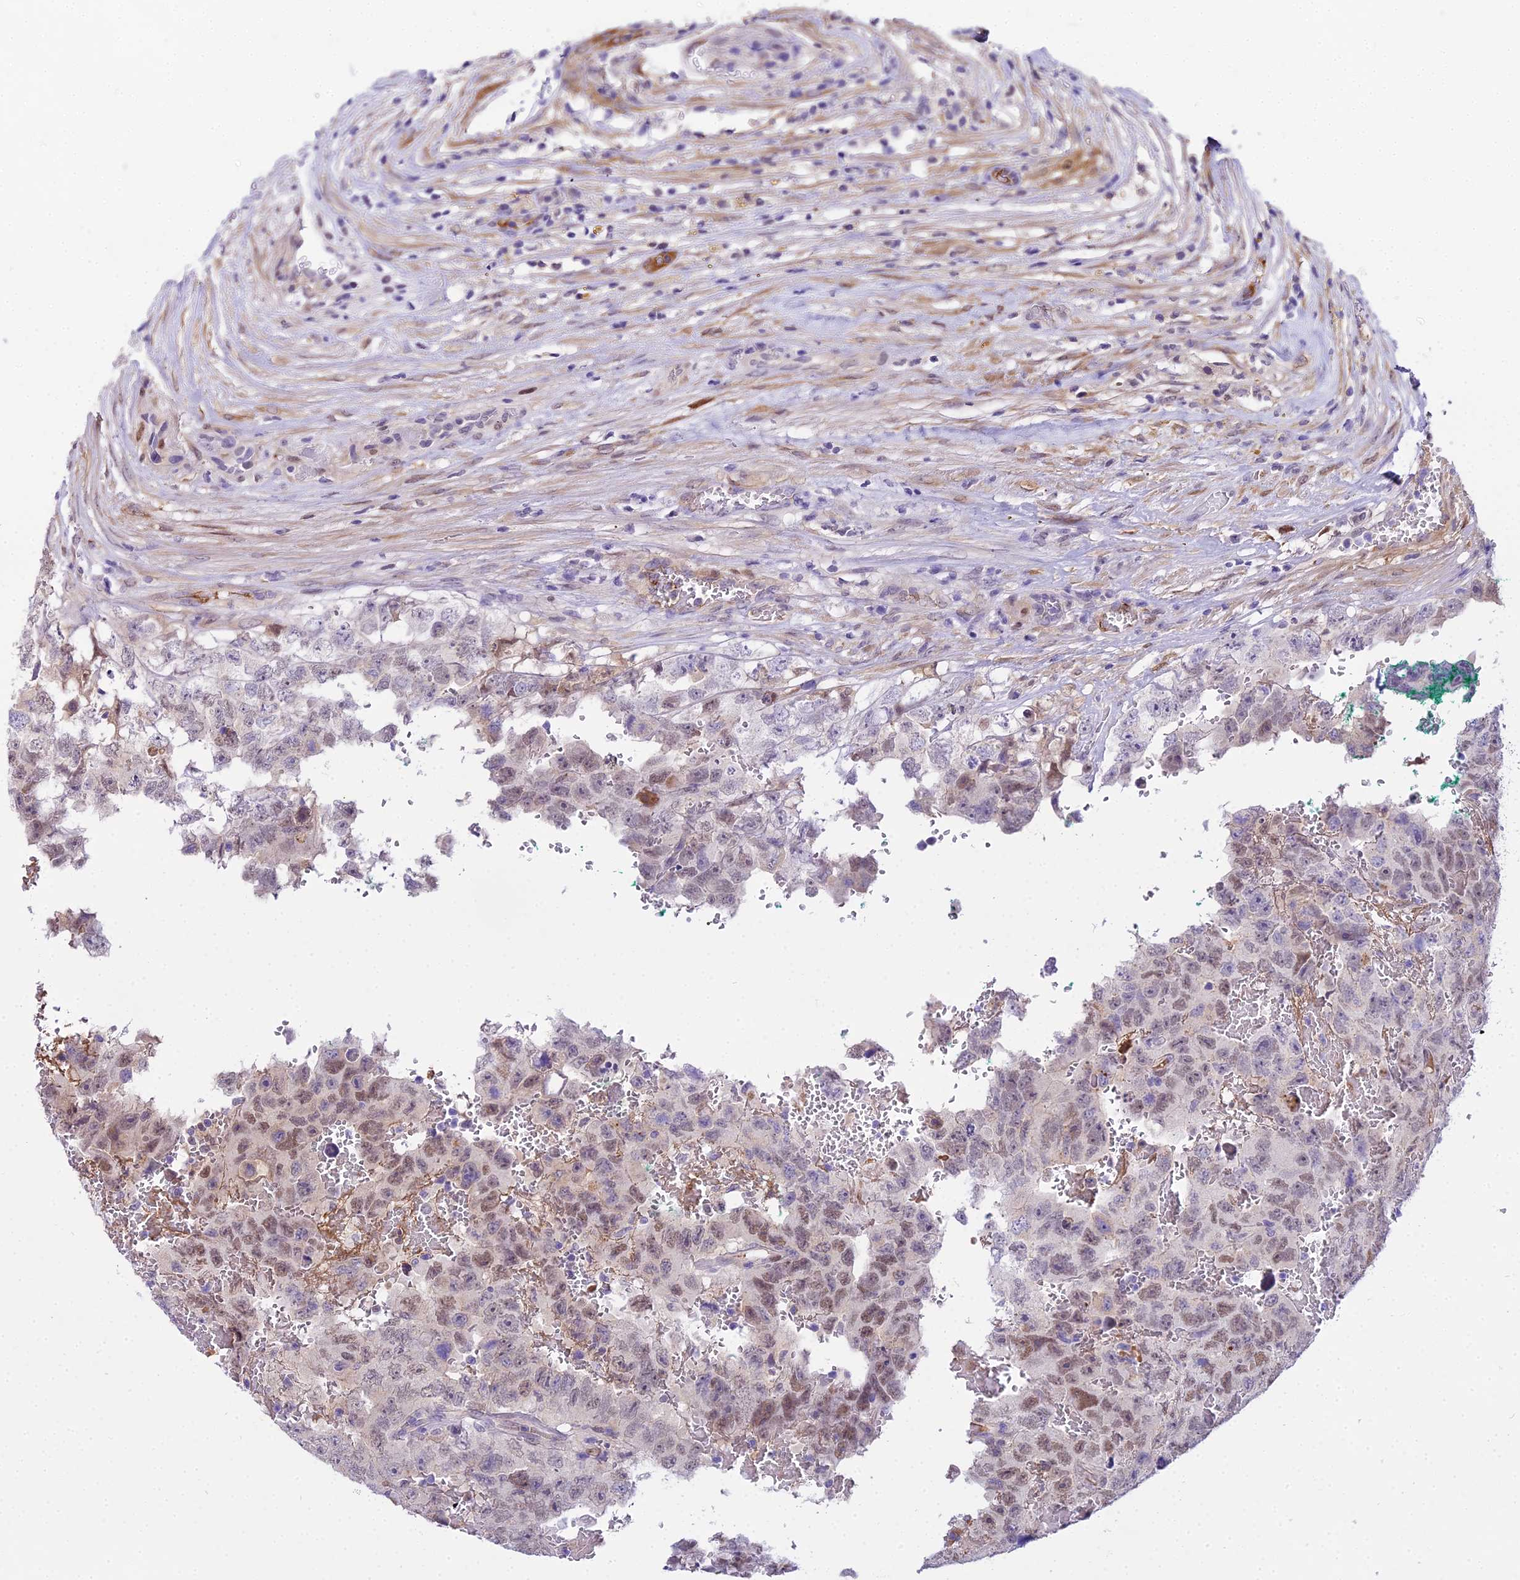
{"staining": {"intensity": "moderate", "quantity": "<25%", "location": "nuclear"}, "tissue": "testis cancer", "cell_type": "Tumor cells", "image_type": "cancer", "snomed": [{"axis": "morphology", "description": "Carcinoma, Embryonal, NOS"}, {"axis": "topography", "description": "Testis"}], "caption": "Immunohistochemical staining of human embryonal carcinoma (testis) exhibits moderate nuclear protein expression in approximately <25% of tumor cells. (Stains: DAB in brown, nuclei in blue, Microscopy: brightfield microscopy at high magnification).", "gene": "MAT2A", "patient": {"sex": "male", "age": 45}}